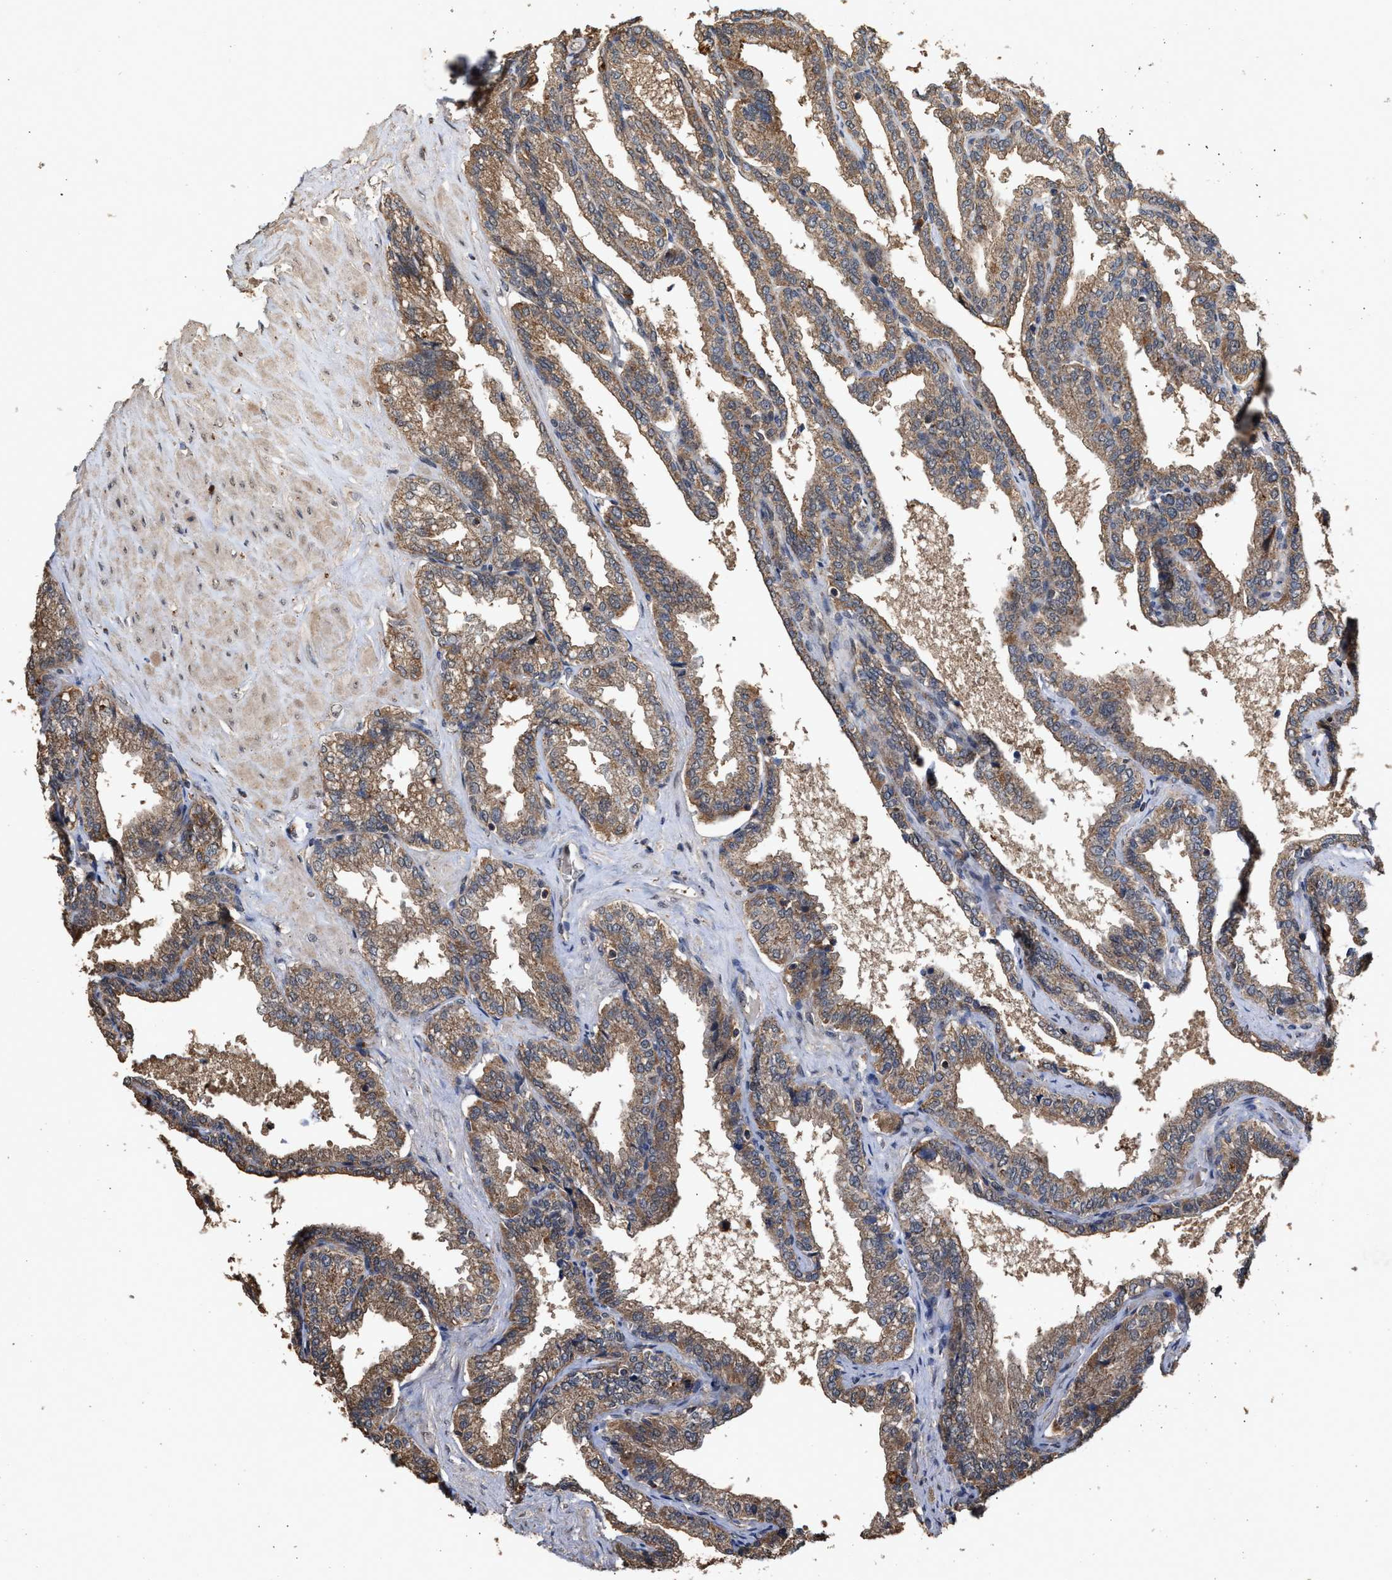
{"staining": {"intensity": "moderate", "quantity": ">75%", "location": "cytoplasmic/membranous"}, "tissue": "seminal vesicle", "cell_type": "Glandular cells", "image_type": "normal", "snomed": [{"axis": "morphology", "description": "Normal tissue, NOS"}, {"axis": "topography", "description": "Seminal veicle"}], "caption": "A histopathology image of human seminal vesicle stained for a protein exhibits moderate cytoplasmic/membranous brown staining in glandular cells.", "gene": "ZNHIT6", "patient": {"sex": "male", "age": 46}}